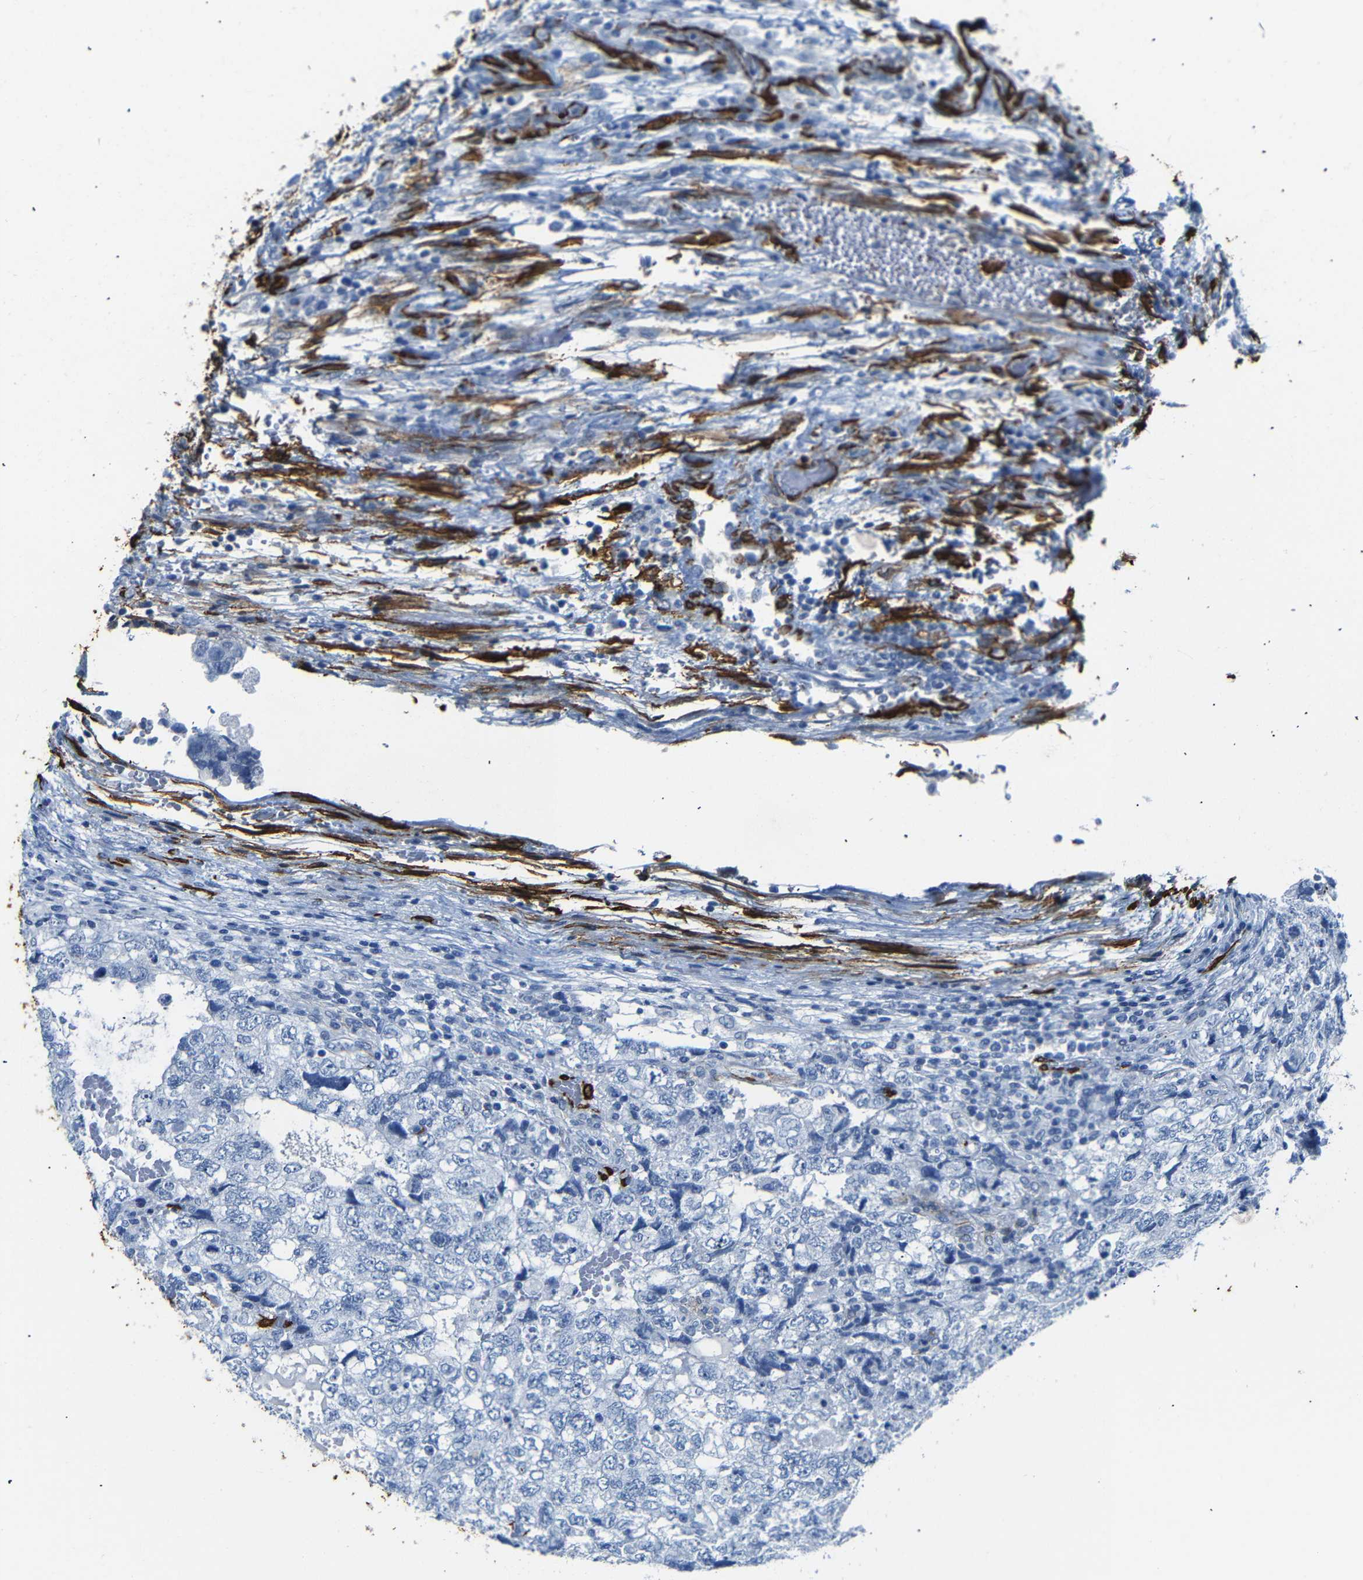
{"staining": {"intensity": "negative", "quantity": "none", "location": "none"}, "tissue": "testis cancer", "cell_type": "Tumor cells", "image_type": "cancer", "snomed": [{"axis": "morphology", "description": "Carcinoma, Embryonal, NOS"}, {"axis": "topography", "description": "Testis"}], "caption": "DAB immunohistochemical staining of embryonal carcinoma (testis) displays no significant staining in tumor cells.", "gene": "ACTA2", "patient": {"sex": "male", "age": 36}}